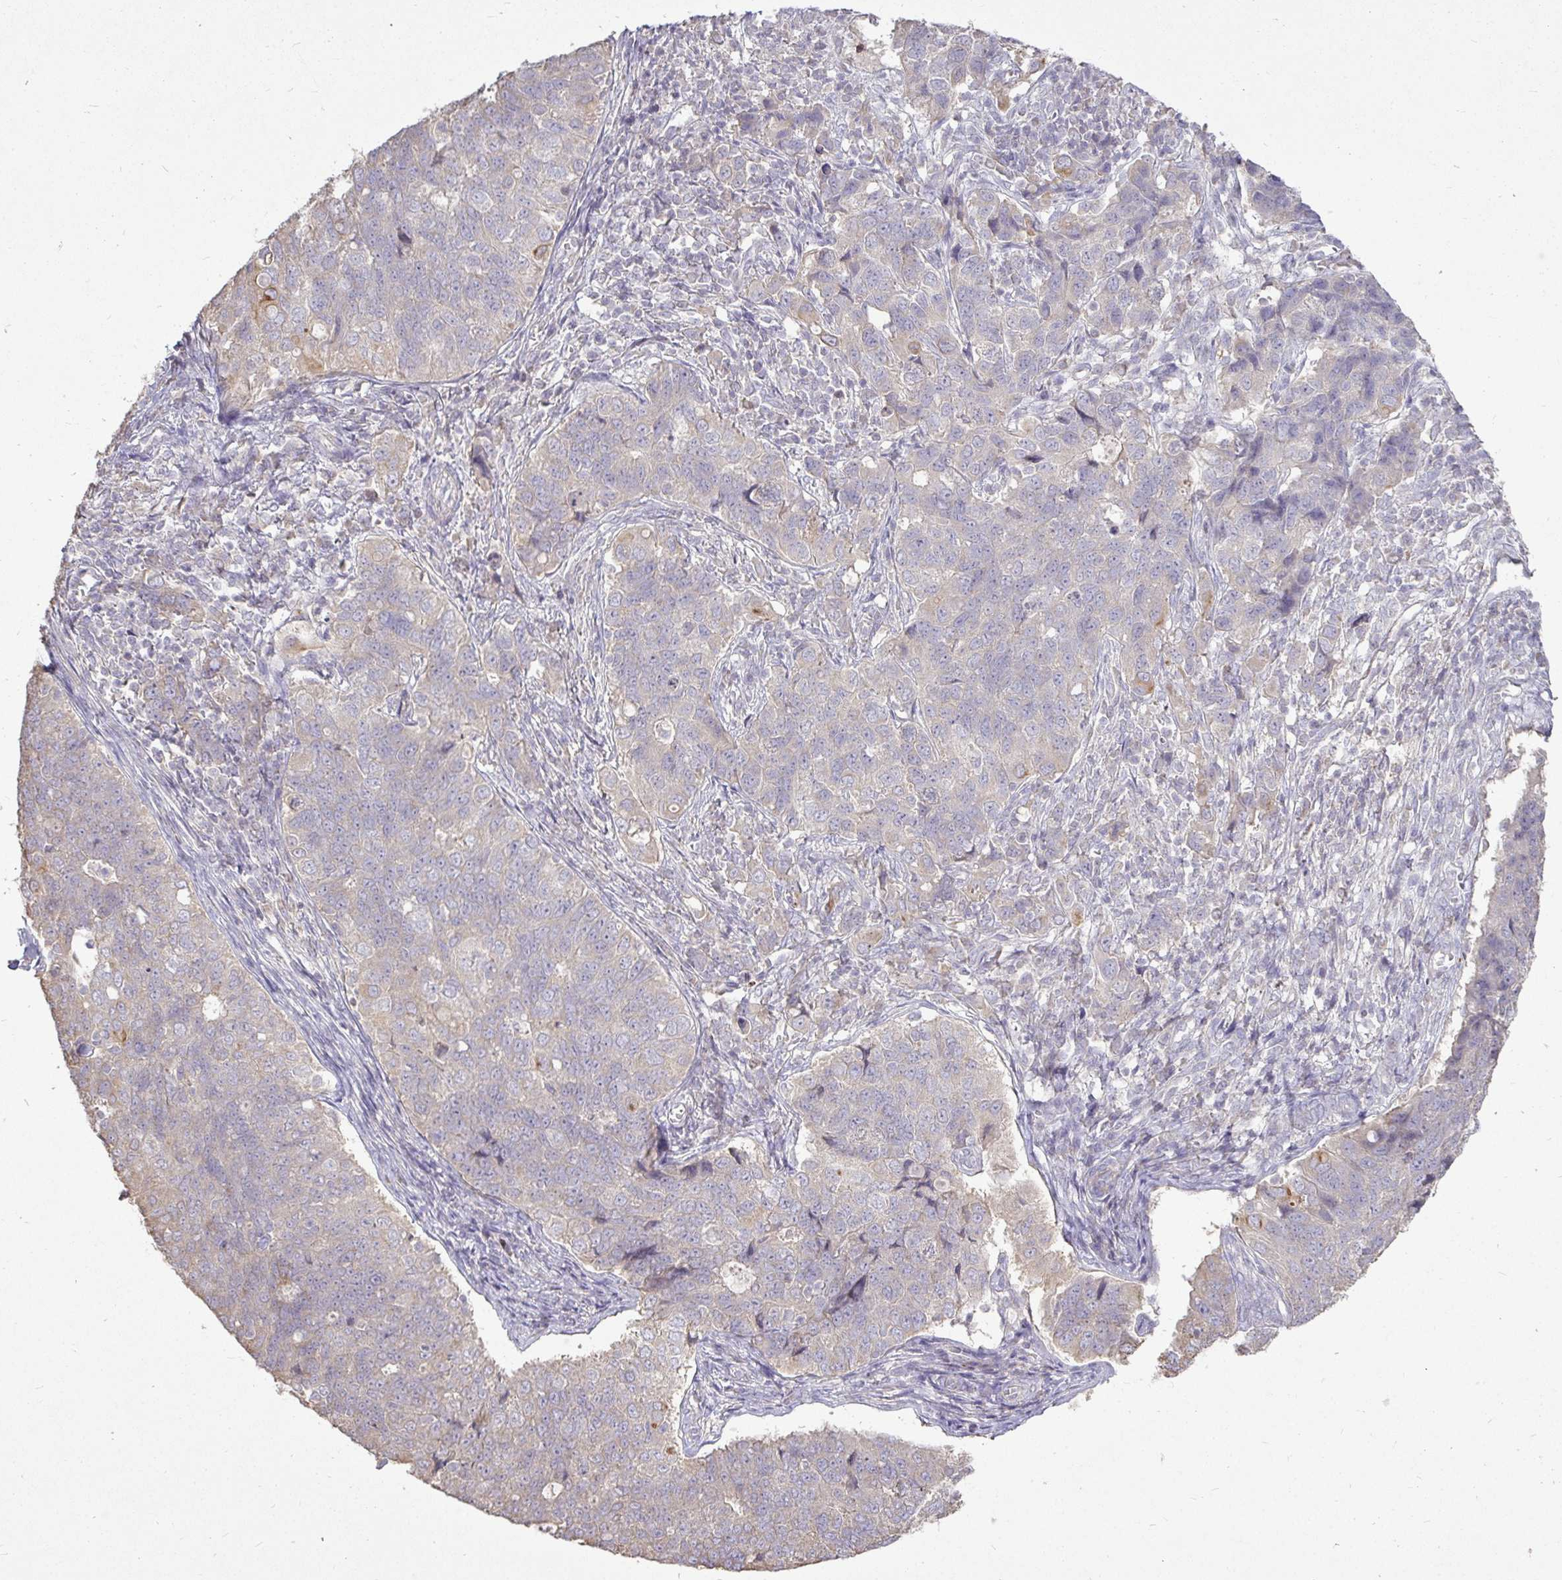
{"staining": {"intensity": "weak", "quantity": "<25%", "location": "cytoplasmic/membranous"}, "tissue": "endometrial cancer", "cell_type": "Tumor cells", "image_type": "cancer", "snomed": [{"axis": "morphology", "description": "Adenocarcinoma, NOS"}, {"axis": "topography", "description": "Endometrium"}], "caption": "This is an IHC photomicrograph of endometrial cancer (adenocarcinoma). There is no positivity in tumor cells.", "gene": "STRIP1", "patient": {"sex": "female", "age": 43}}